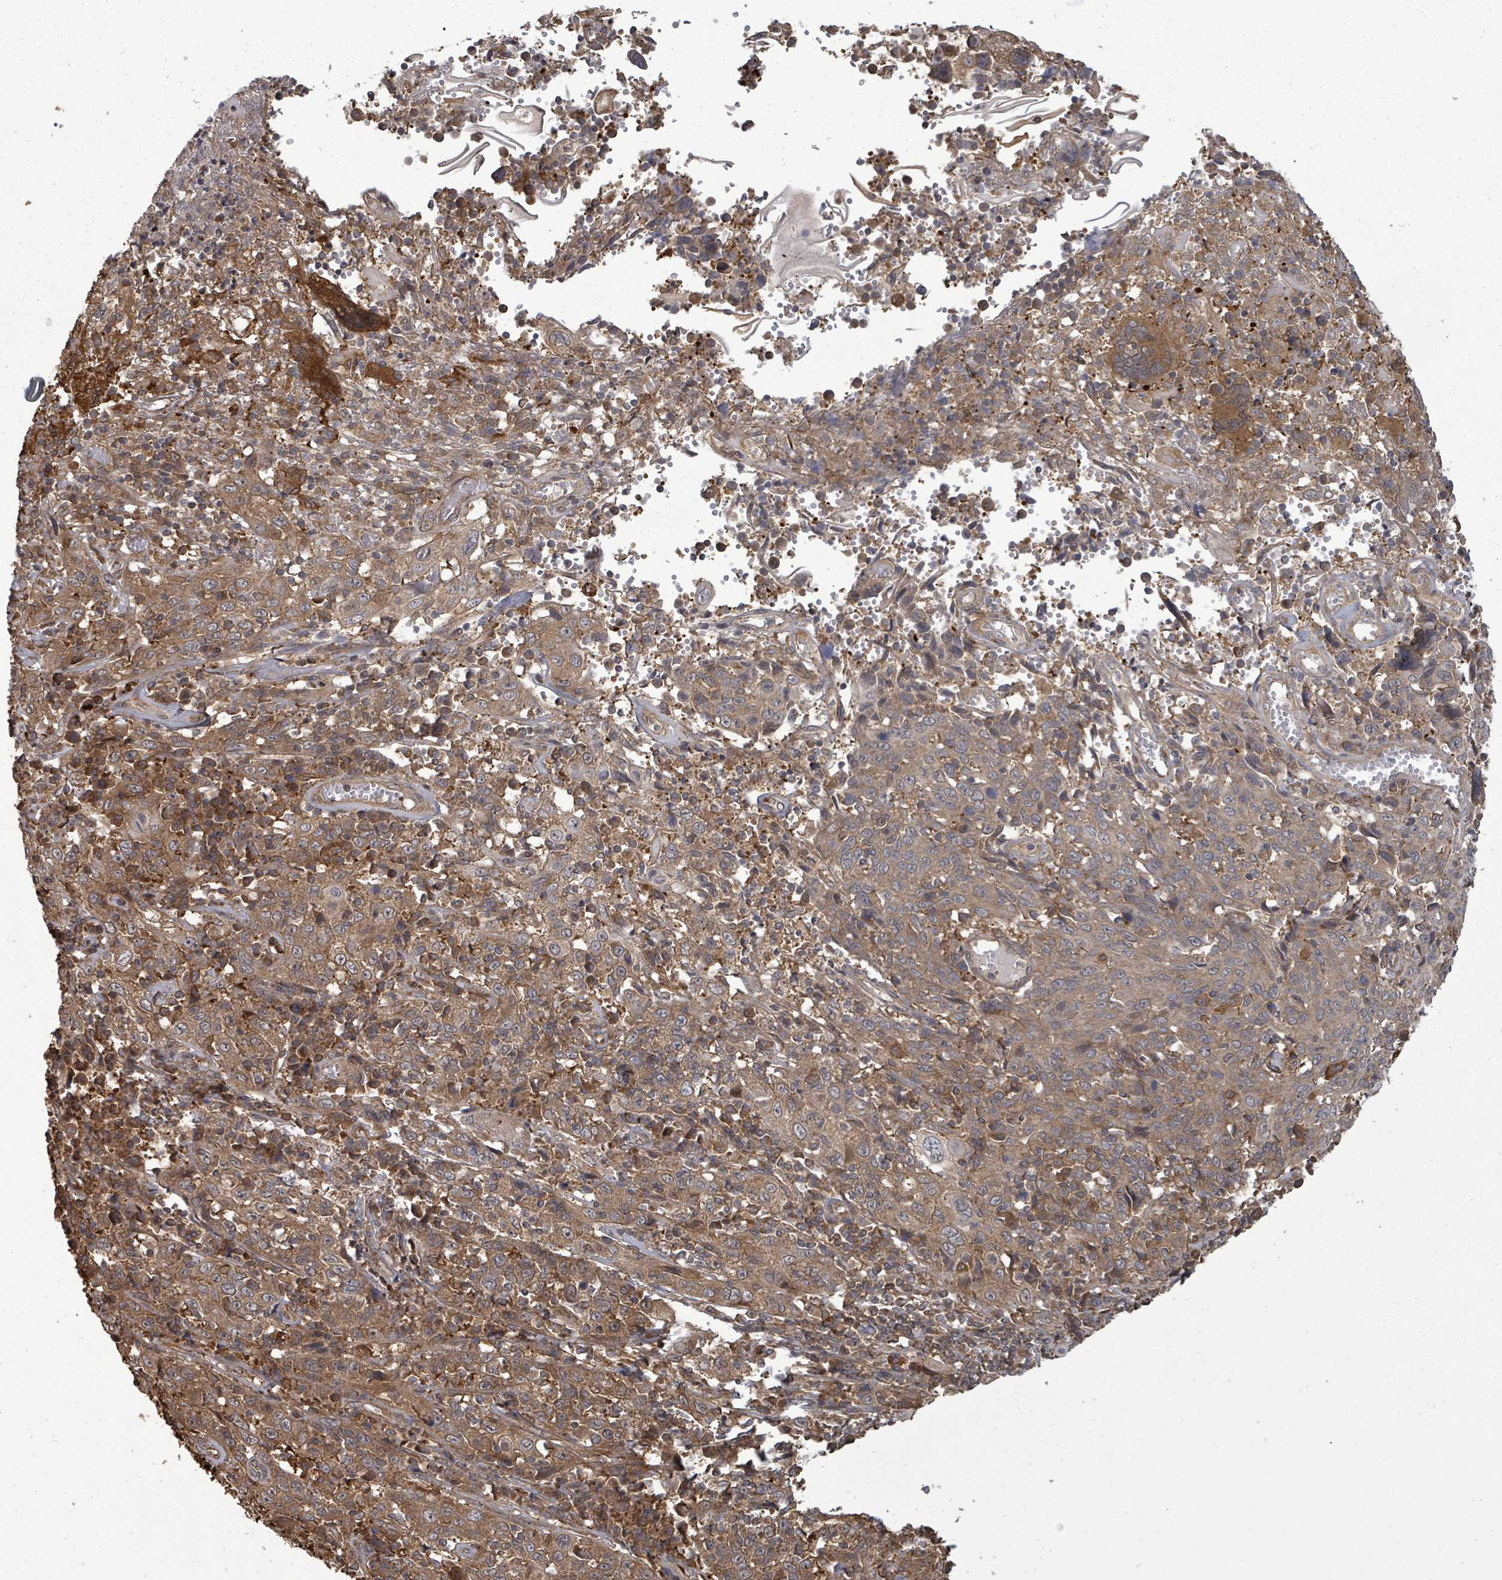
{"staining": {"intensity": "moderate", "quantity": ">75%", "location": "cytoplasmic/membranous"}, "tissue": "cervical cancer", "cell_type": "Tumor cells", "image_type": "cancer", "snomed": [{"axis": "morphology", "description": "Squamous cell carcinoma, NOS"}, {"axis": "topography", "description": "Cervix"}], "caption": "A brown stain highlights moderate cytoplasmic/membranous expression of a protein in human cervical cancer (squamous cell carcinoma) tumor cells.", "gene": "EIF3C", "patient": {"sex": "female", "age": 46}}